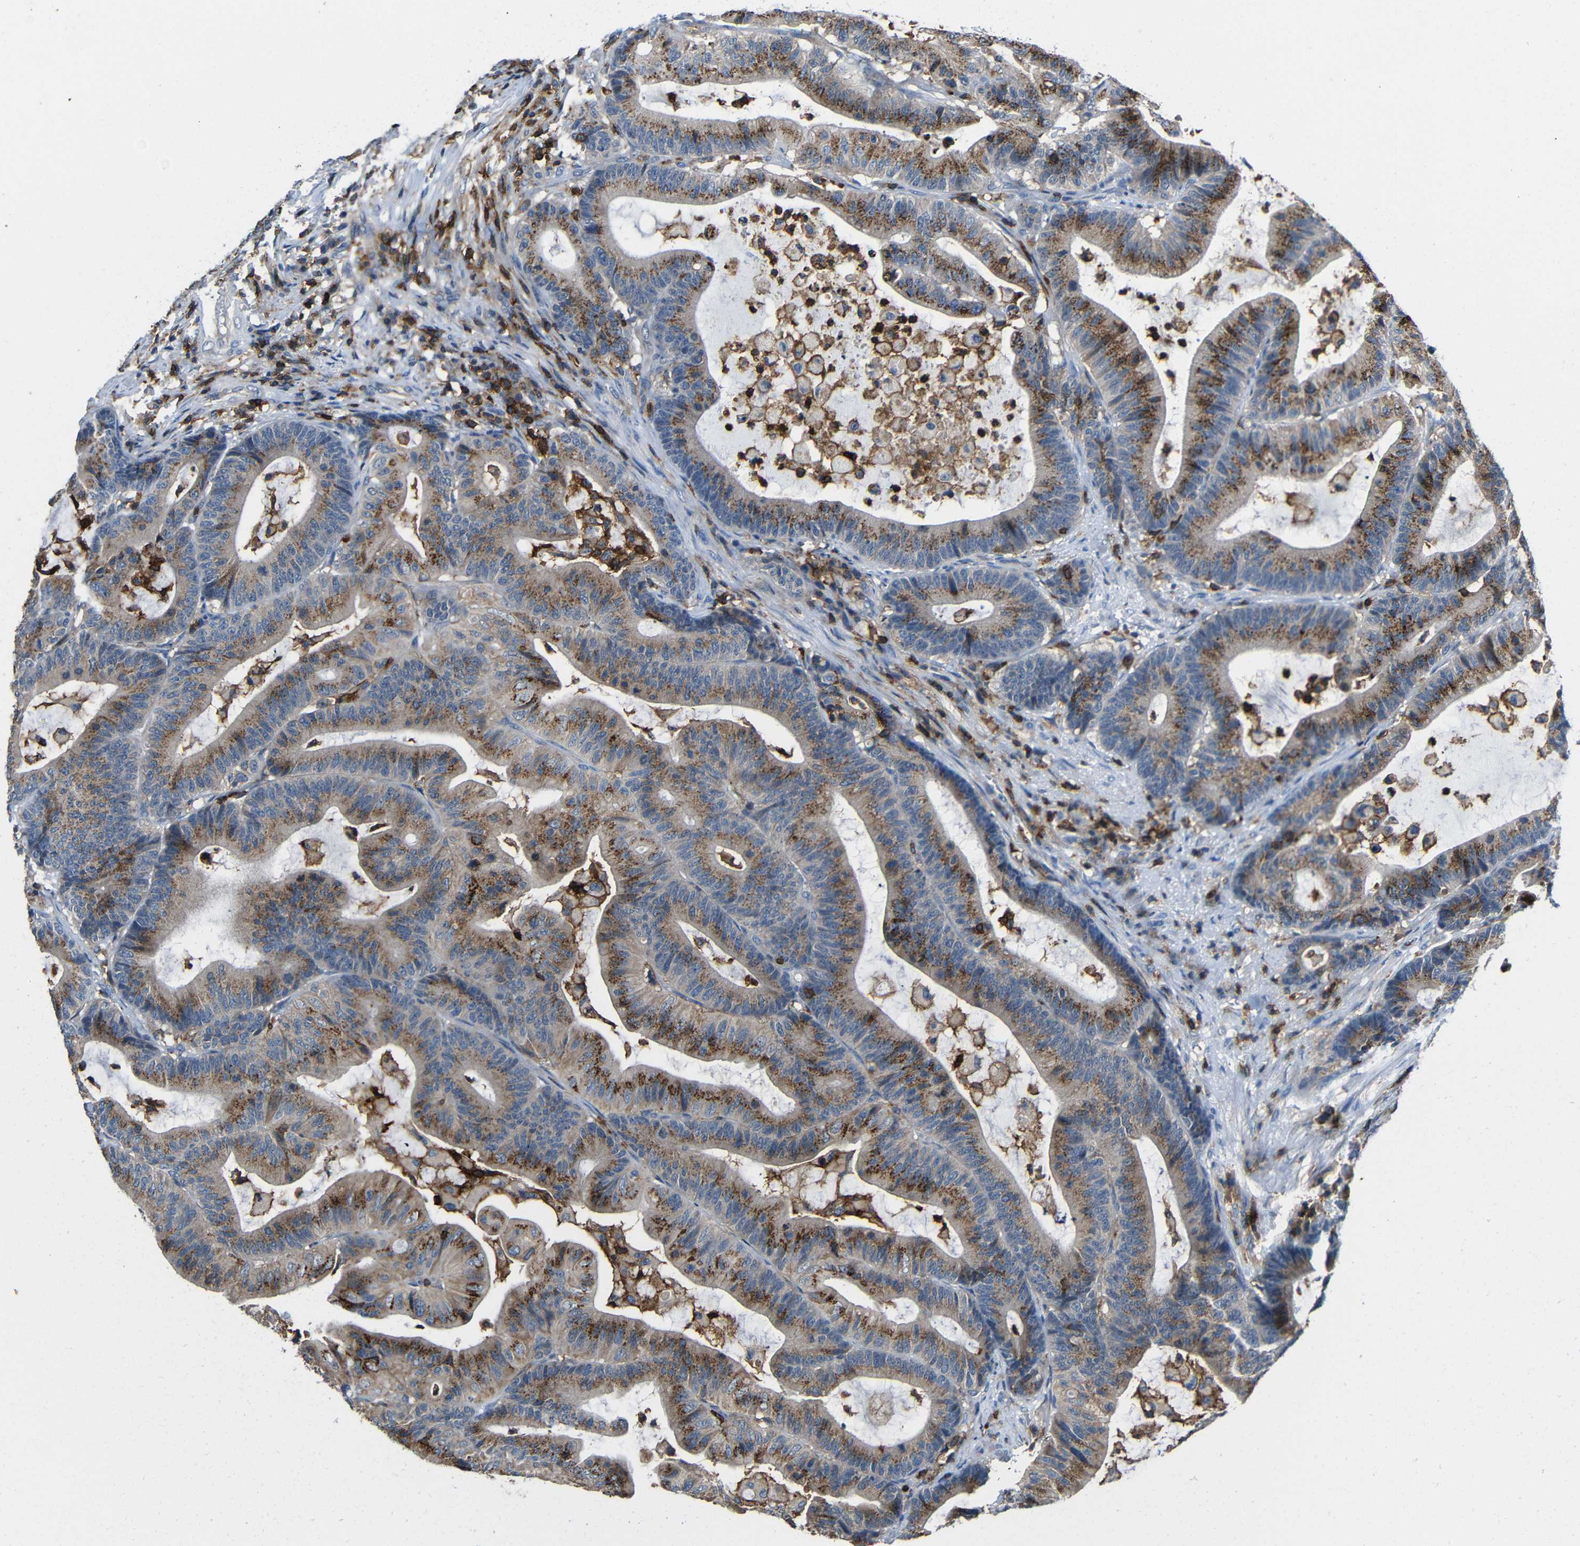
{"staining": {"intensity": "moderate", "quantity": ">75%", "location": "cytoplasmic/membranous"}, "tissue": "colorectal cancer", "cell_type": "Tumor cells", "image_type": "cancer", "snomed": [{"axis": "morphology", "description": "Adenocarcinoma, NOS"}, {"axis": "topography", "description": "Colon"}], "caption": "Colorectal cancer (adenocarcinoma) stained for a protein (brown) reveals moderate cytoplasmic/membranous positive staining in approximately >75% of tumor cells.", "gene": "P2RY12", "patient": {"sex": "female", "age": 84}}